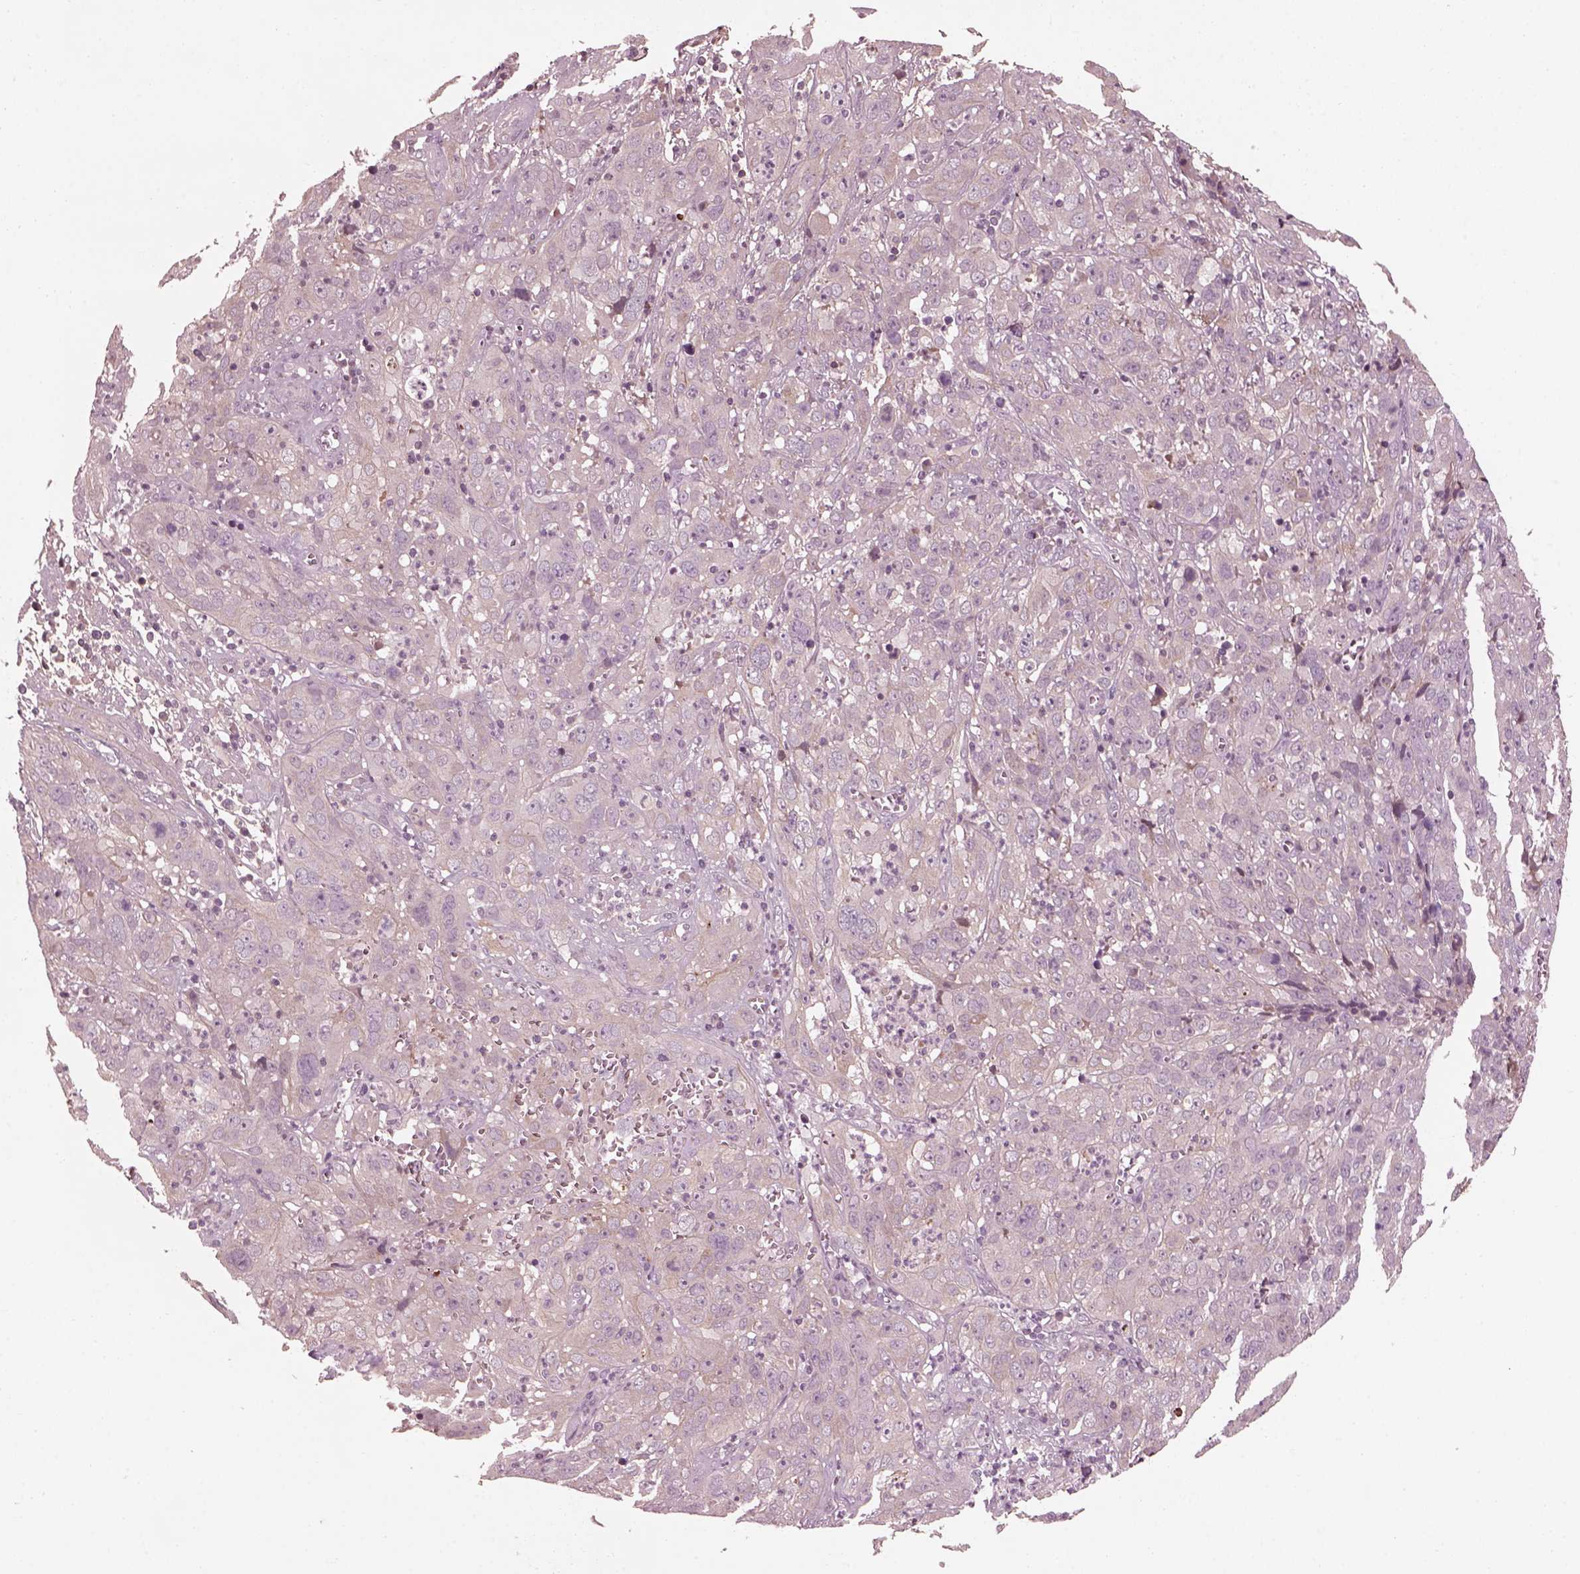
{"staining": {"intensity": "negative", "quantity": "none", "location": "none"}, "tissue": "cervical cancer", "cell_type": "Tumor cells", "image_type": "cancer", "snomed": [{"axis": "morphology", "description": "Squamous cell carcinoma, NOS"}, {"axis": "topography", "description": "Cervix"}], "caption": "The immunohistochemistry histopathology image has no significant expression in tumor cells of squamous cell carcinoma (cervical) tissue. (DAB immunohistochemistry (IHC) visualized using brightfield microscopy, high magnification).", "gene": "EFEMP1", "patient": {"sex": "female", "age": 32}}